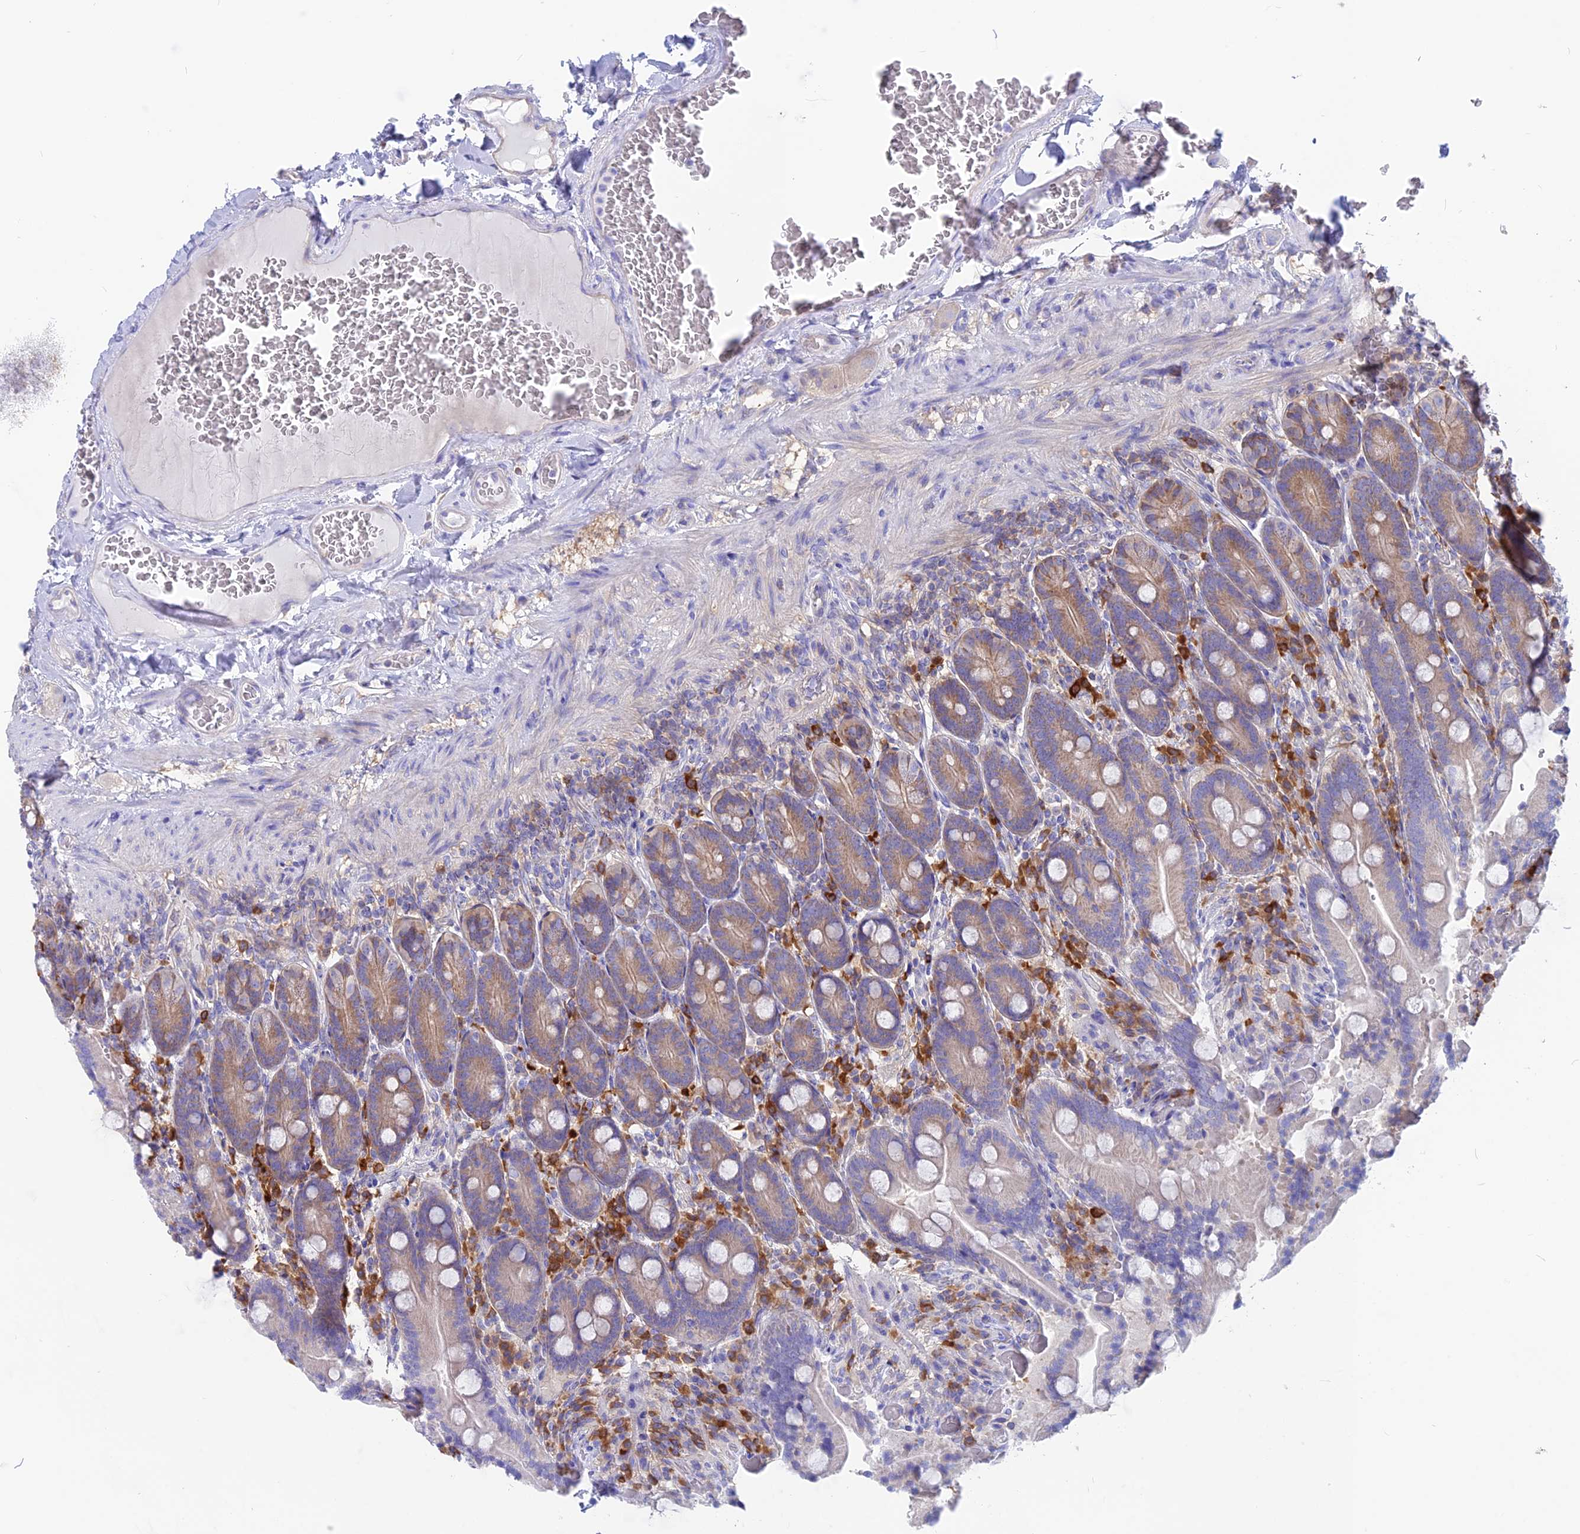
{"staining": {"intensity": "moderate", "quantity": "<25%", "location": "cytoplasmic/membranous"}, "tissue": "duodenum", "cell_type": "Glandular cells", "image_type": "normal", "snomed": [{"axis": "morphology", "description": "Normal tissue, NOS"}, {"axis": "topography", "description": "Duodenum"}], "caption": "Duodenum stained with IHC displays moderate cytoplasmic/membranous expression in about <25% of glandular cells. (Stains: DAB in brown, nuclei in blue, Microscopy: brightfield microscopy at high magnification).", "gene": "LZTFL1", "patient": {"sex": "female", "age": 62}}